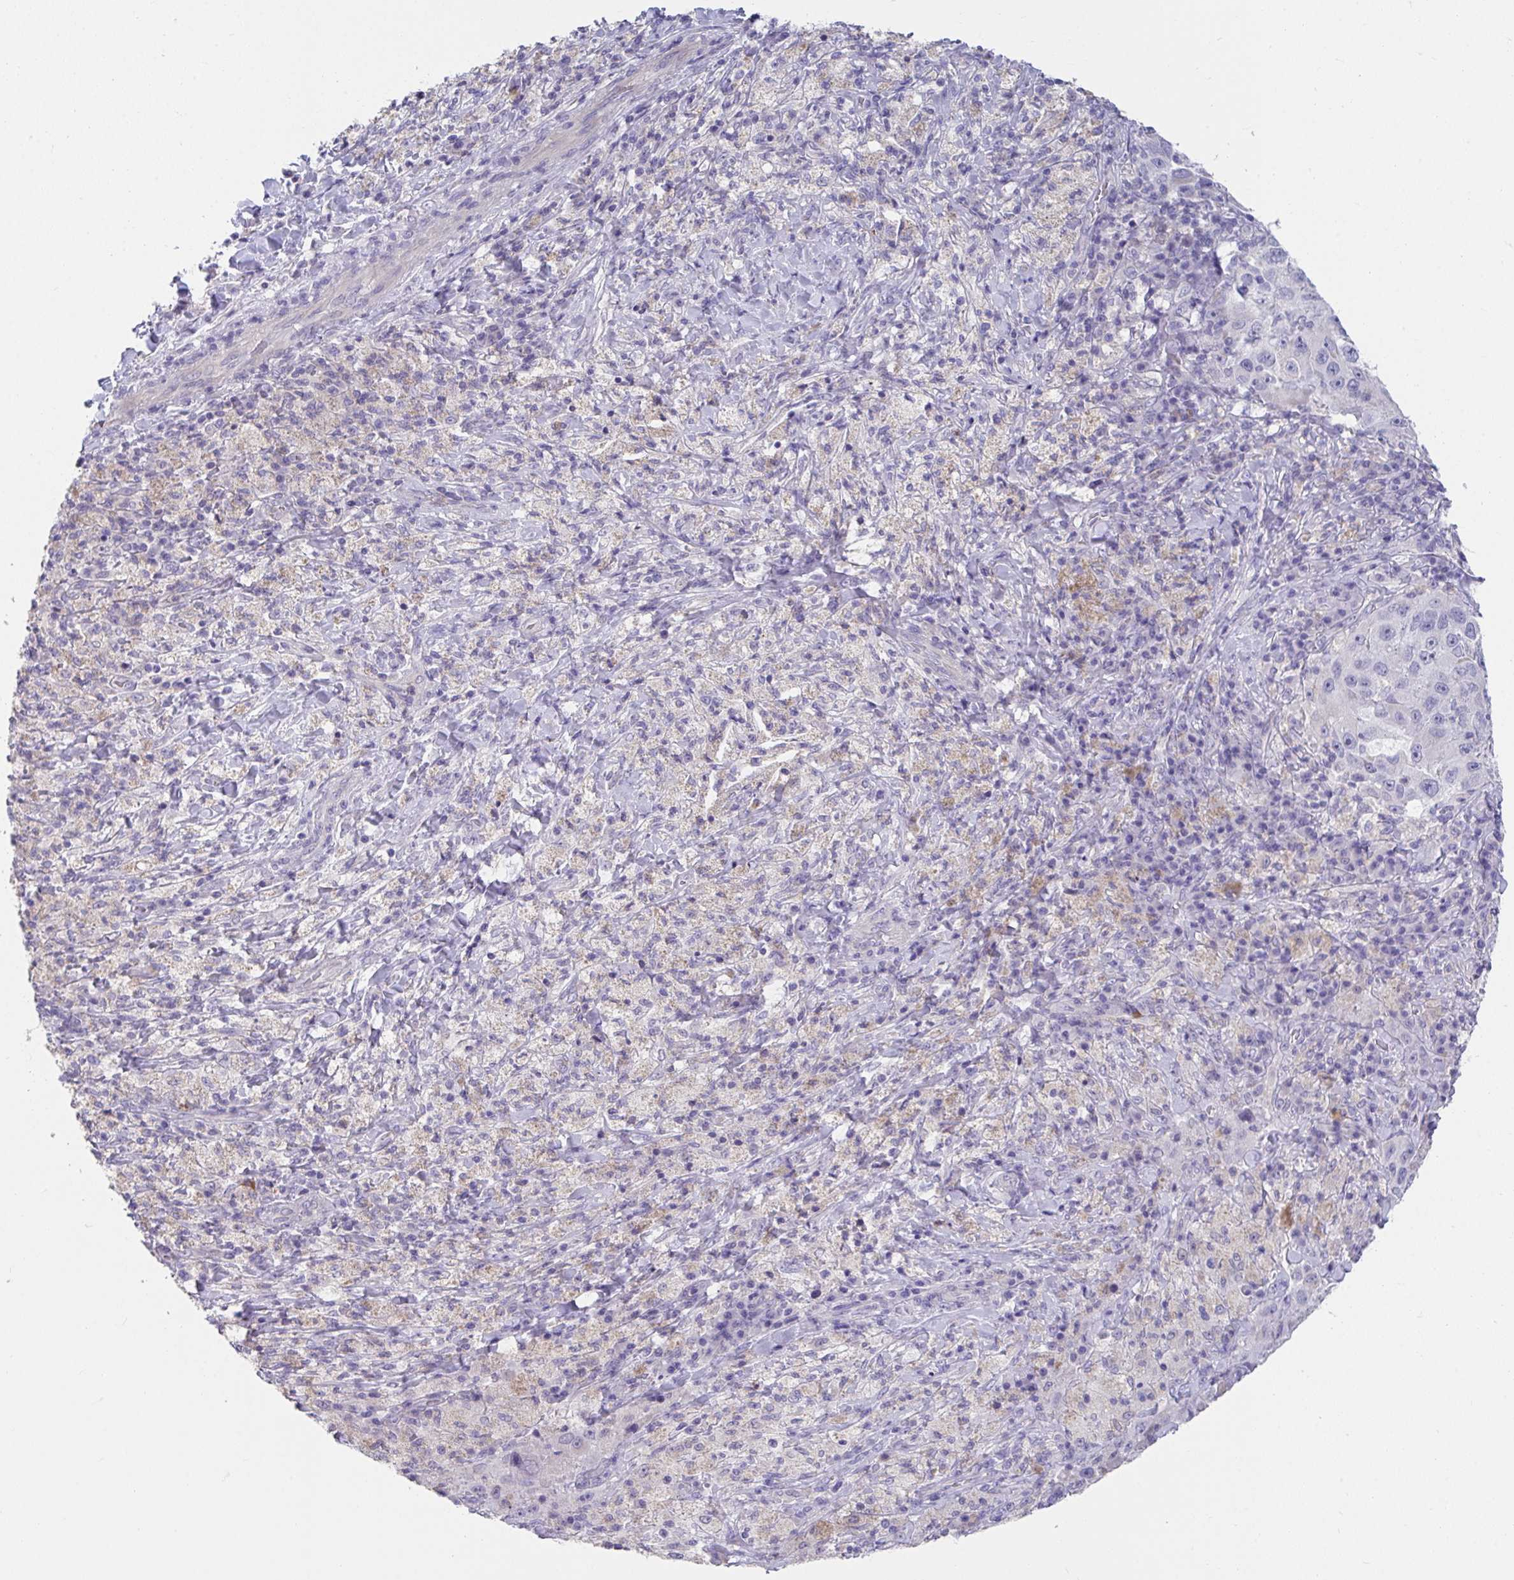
{"staining": {"intensity": "negative", "quantity": "none", "location": "none"}, "tissue": "melanoma", "cell_type": "Tumor cells", "image_type": "cancer", "snomed": [{"axis": "morphology", "description": "Malignant melanoma, Metastatic site"}, {"axis": "topography", "description": "Lymph node"}], "caption": "Human melanoma stained for a protein using IHC demonstrates no expression in tumor cells.", "gene": "CXCR1", "patient": {"sex": "male", "age": 62}}